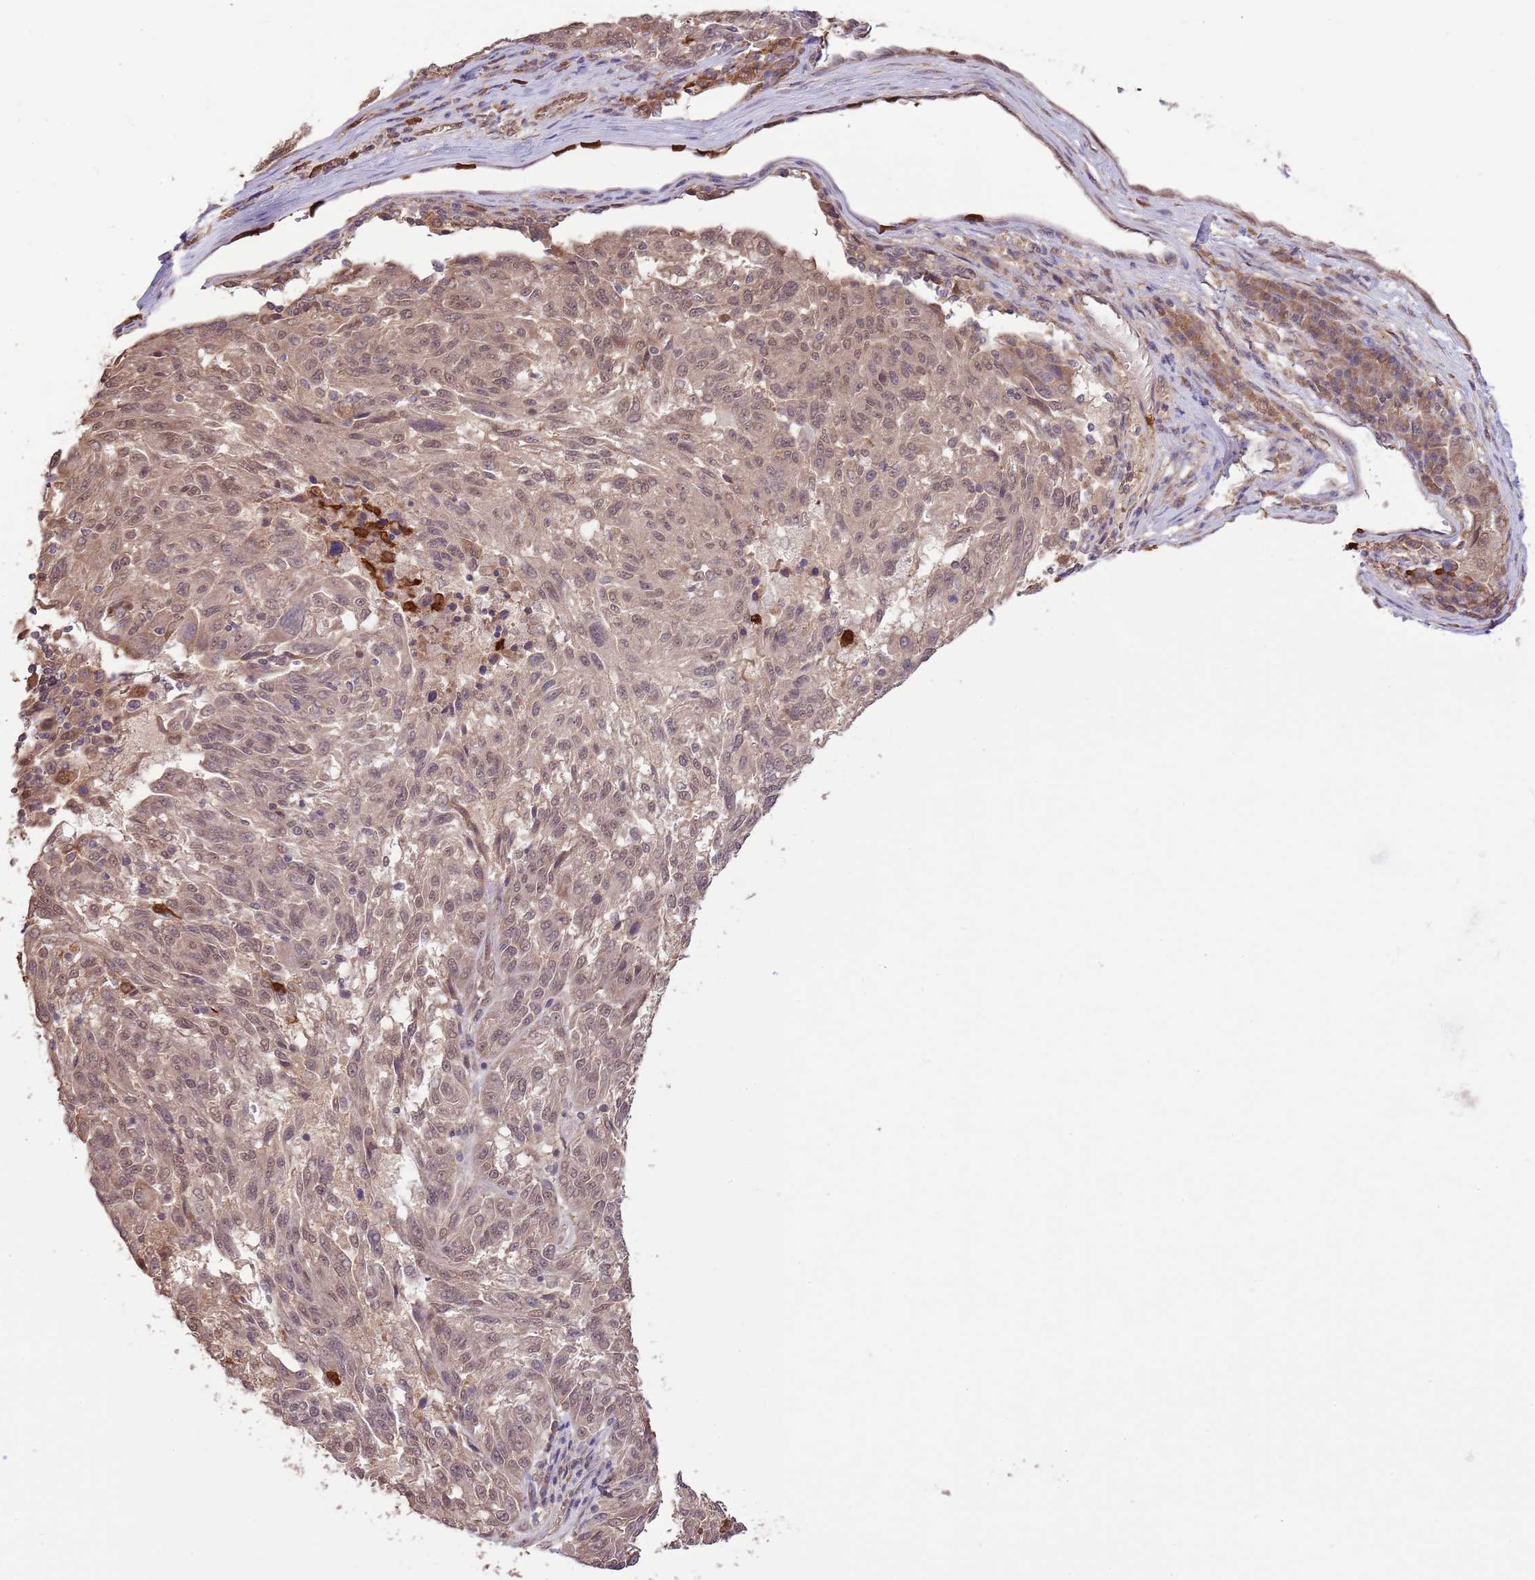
{"staining": {"intensity": "moderate", "quantity": "25%-75%", "location": "nuclear"}, "tissue": "melanoma", "cell_type": "Tumor cells", "image_type": "cancer", "snomed": [{"axis": "morphology", "description": "Malignant melanoma, NOS"}, {"axis": "topography", "description": "Skin"}], "caption": "There is medium levels of moderate nuclear expression in tumor cells of malignant melanoma, as demonstrated by immunohistochemical staining (brown color).", "gene": "AMIGO1", "patient": {"sex": "male", "age": 53}}